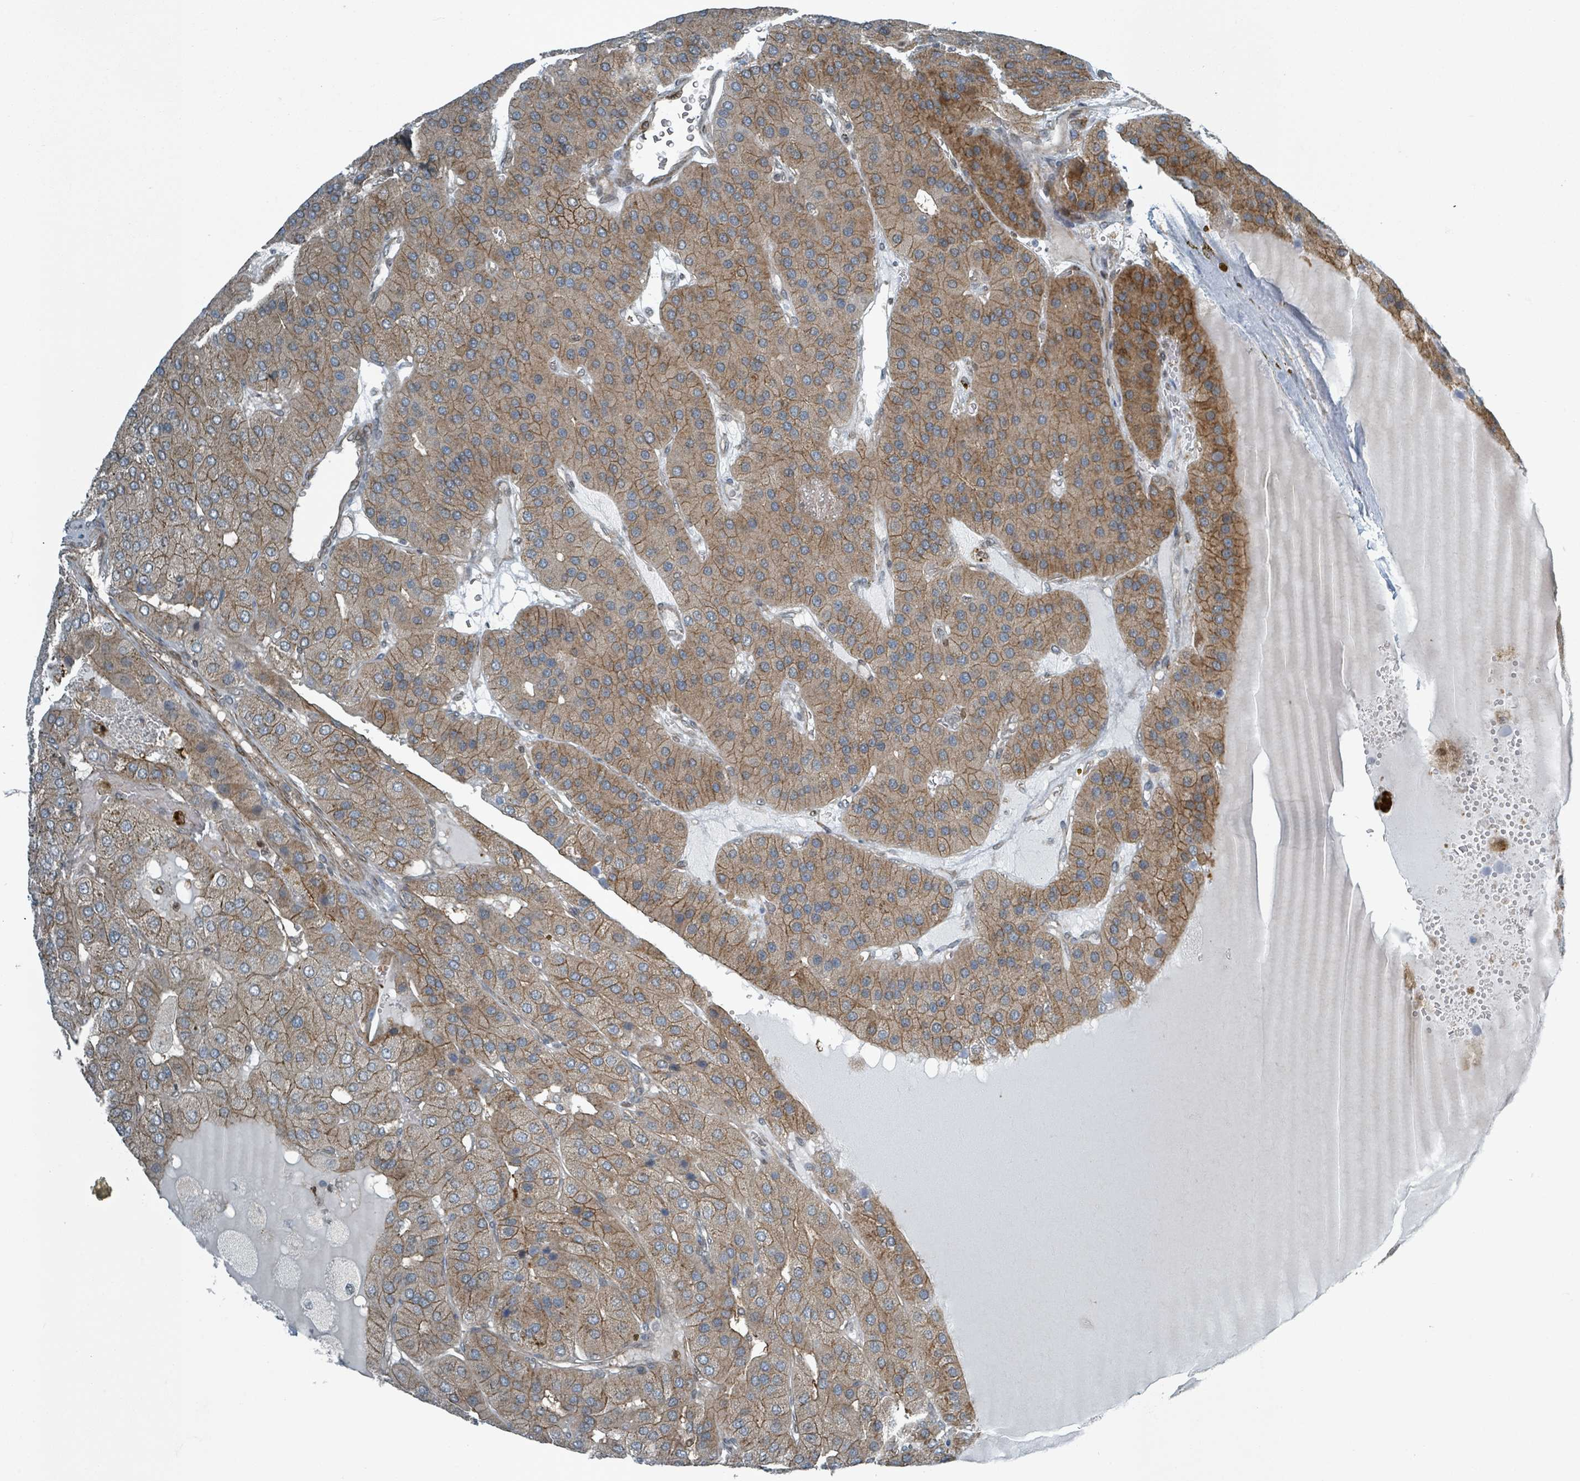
{"staining": {"intensity": "moderate", "quantity": ">75%", "location": "cytoplasmic/membranous"}, "tissue": "parathyroid gland", "cell_type": "Glandular cells", "image_type": "normal", "snomed": [{"axis": "morphology", "description": "Normal tissue, NOS"}, {"axis": "morphology", "description": "Adenoma, NOS"}, {"axis": "topography", "description": "Parathyroid gland"}], "caption": "Brown immunohistochemical staining in benign human parathyroid gland reveals moderate cytoplasmic/membranous staining in approximately >75% of glandular cells. The protein of interest is stained brown, and the nuclei are stained in blue (DAB (3,3'-diaminobenzidine) IHC with brightfield microscopy, high magnification).", "gene": "RHPN2", "patient": {"sex": "female", "age": 86}}